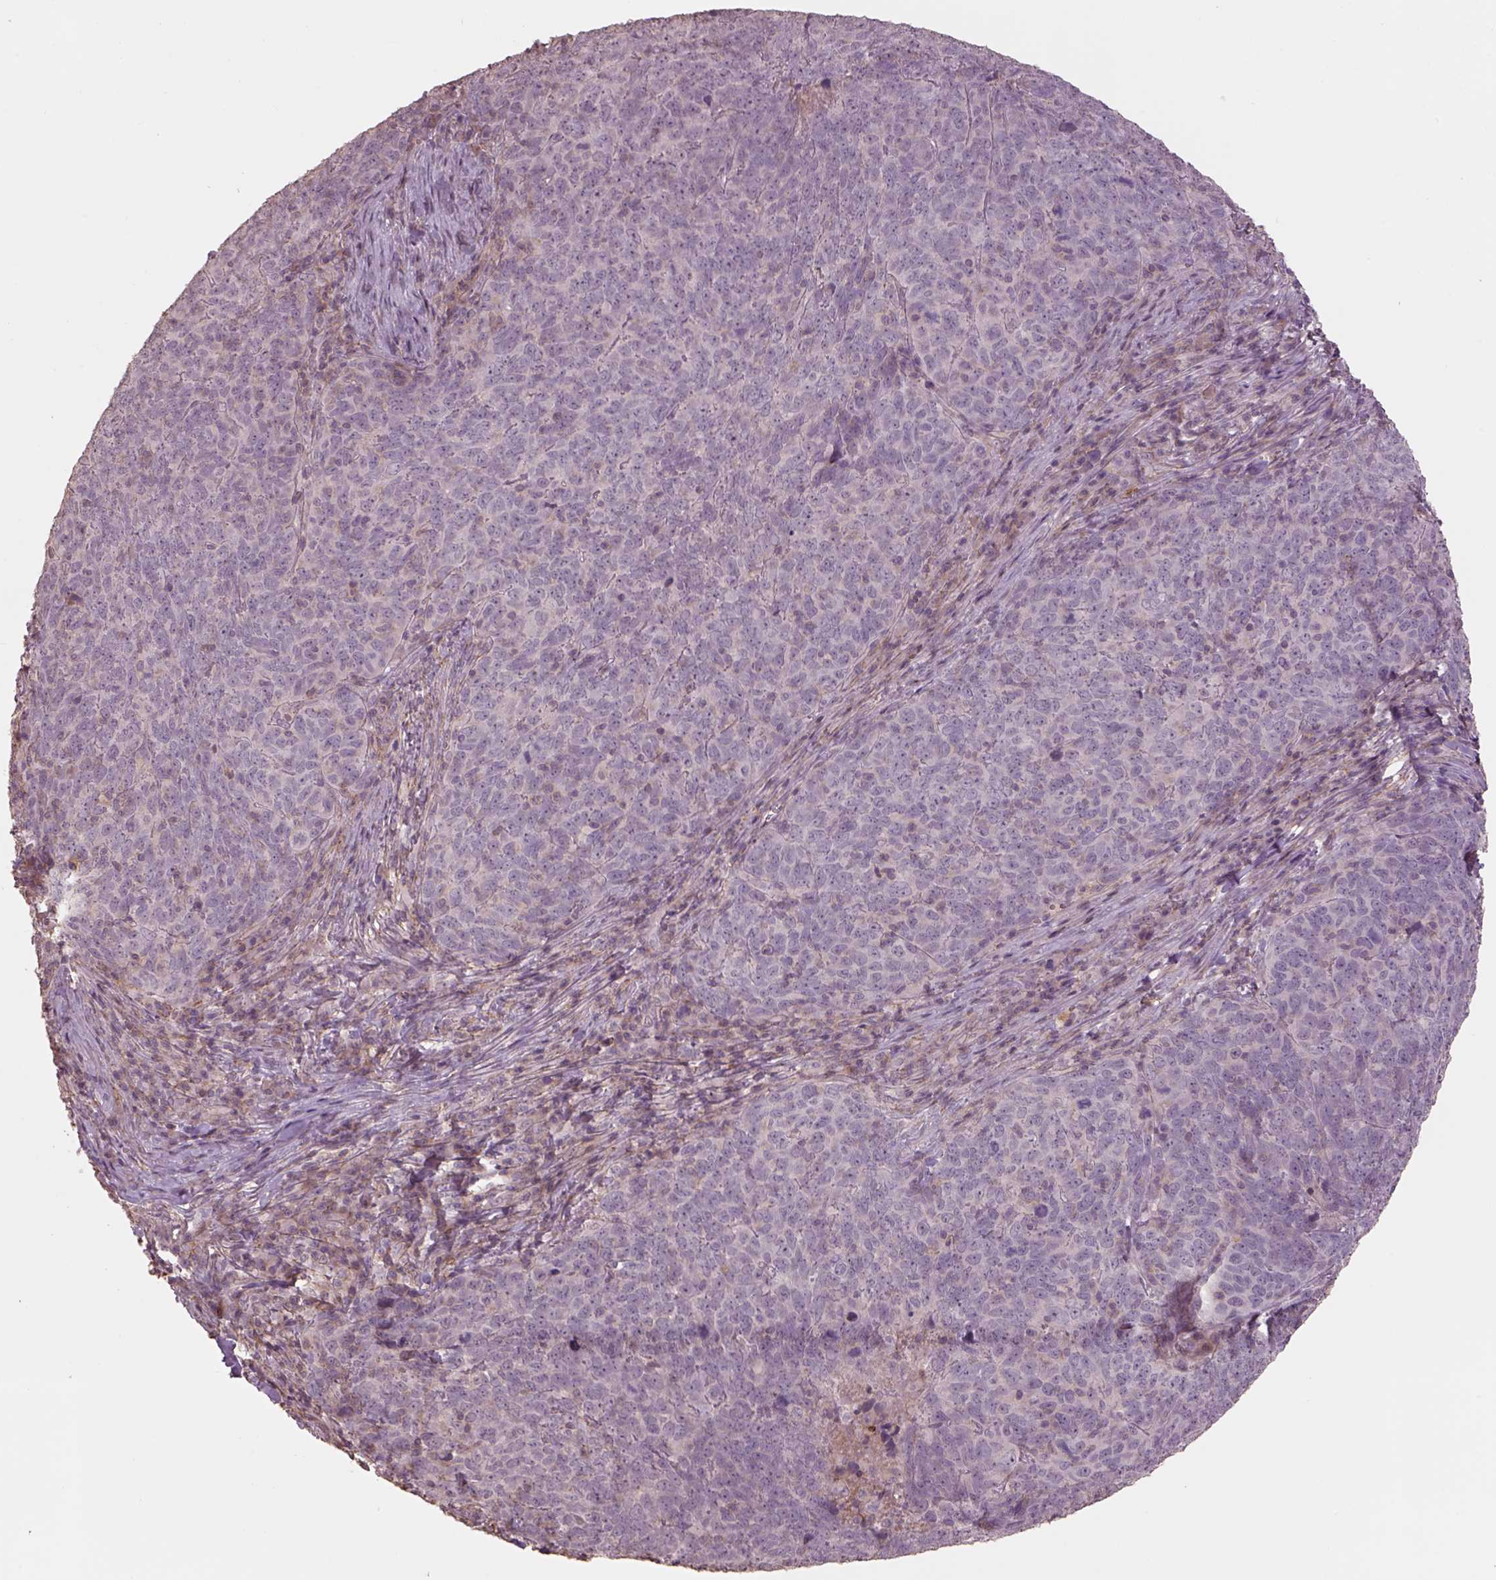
{"staining": {"intensity": "negative", "quantity": "none", "location": "none"}, "tissue": "skin cancer", "cell_type": "Tumor cells", "image_type": "cancer", "snomed": [{"axis": "morphology", "description": "Squamous cell carcinoma, NOS"}, {"axis": "topography", "description": "Skin"}, {"axis": "topography", "description": "Anal"}], "caption": "DAB (3,3'-diaminobenzidine) immunohistochemical staining of human skin squamous cell carcinoma reveals no significant expression in tumor cells.", "gene": "LIN7A", "patient": {"sex": "female", "age": 51}}